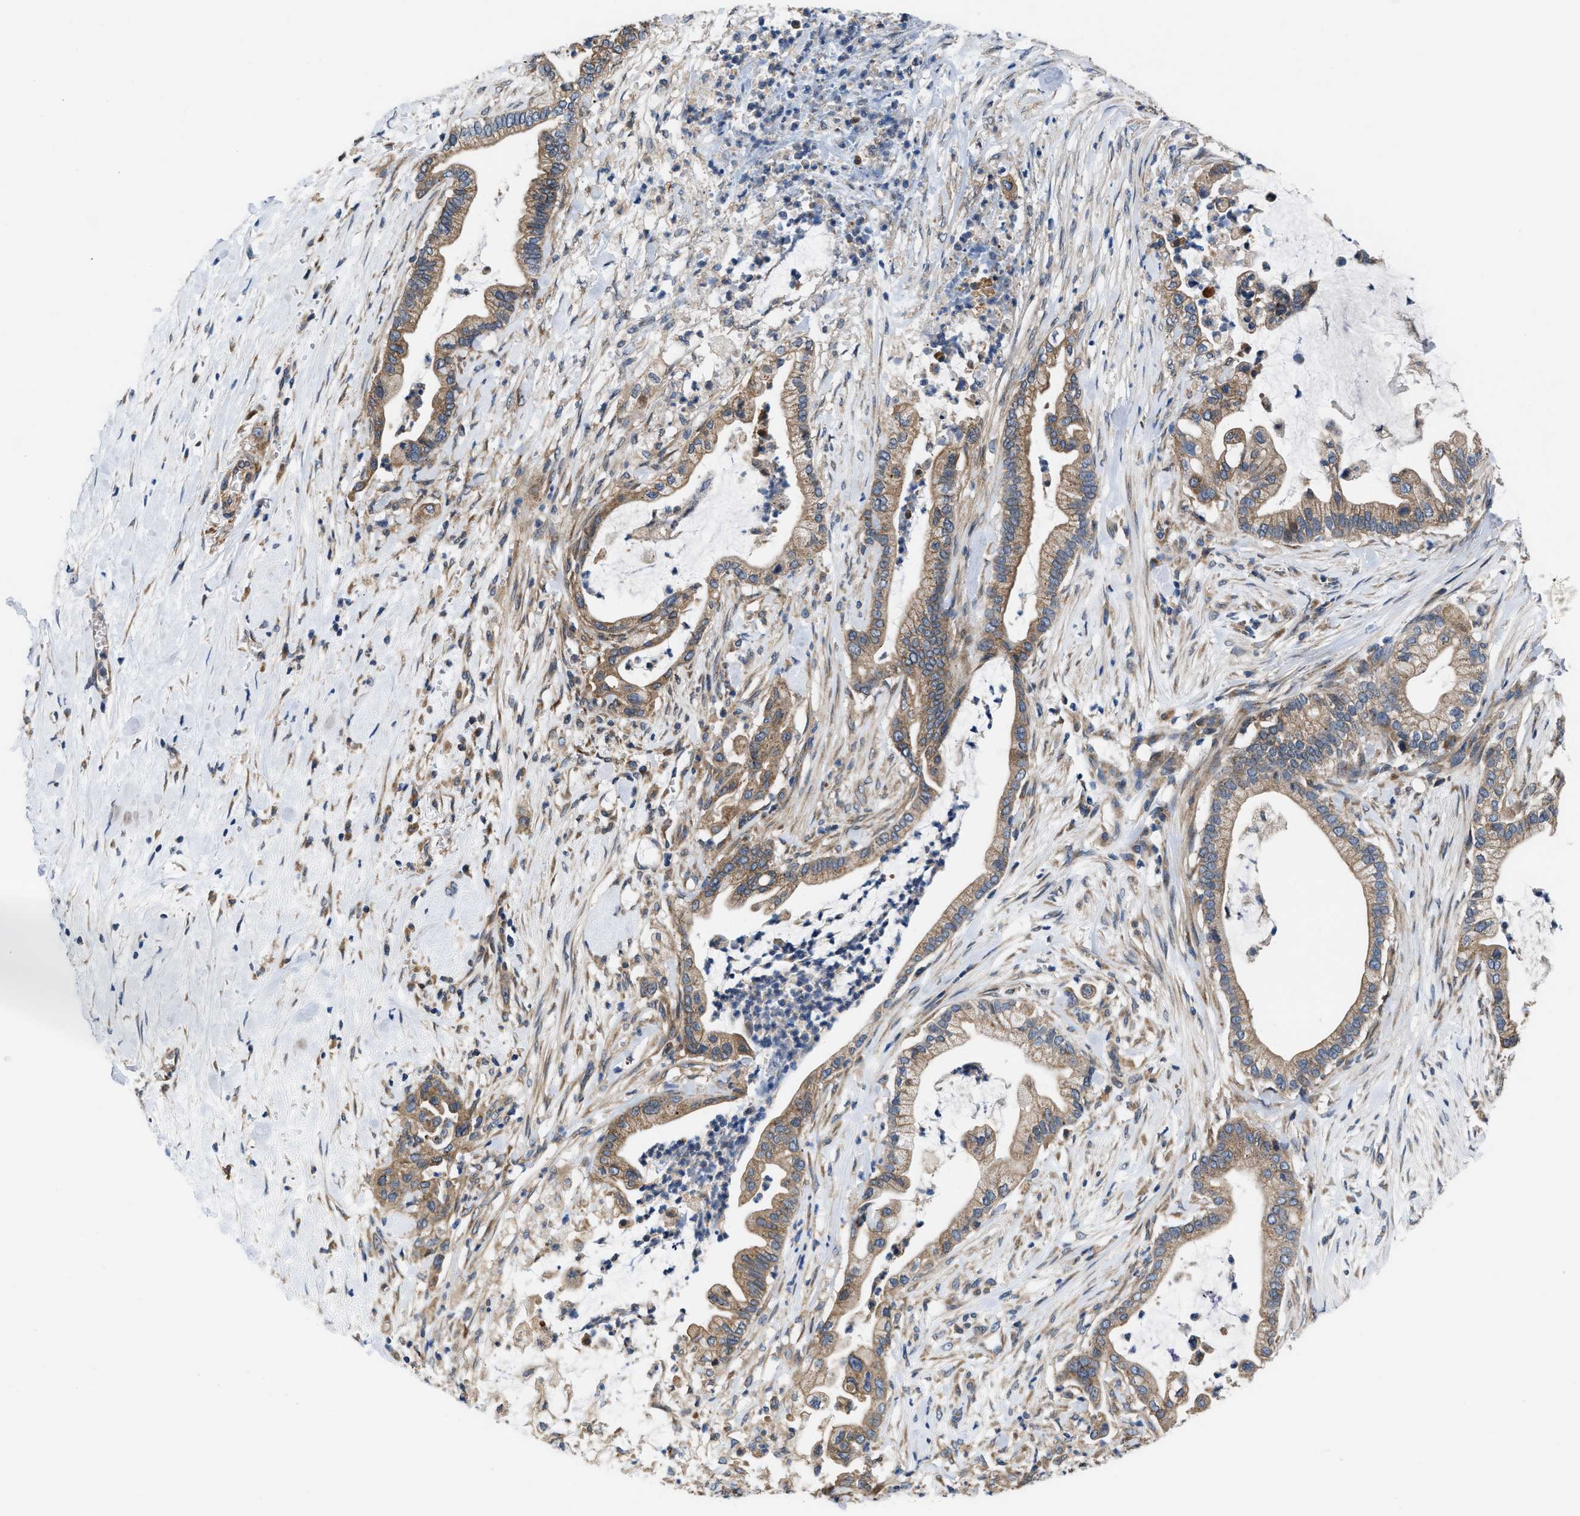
{"staining": {"intensity": "moderate", "quantity": ">75%", "location": "cytoplasmic/membranous"}, "tissue": "pancreatic cancer", "cell_type": "Tumor cells", "image_type": "cancer", "snomed": [{"axis": "morphology", "description": "Adenocarcinoma, NOS"}, {"axis": "topography", "description": "Pancreas"}], "caption": "Moderate cytoplasmic/membranous protein staining is seen in approximately >75% of tumor cells in pancreatic cancer.", "gene": "CEP128", "patient": {"sex": "male", "age": 69}}